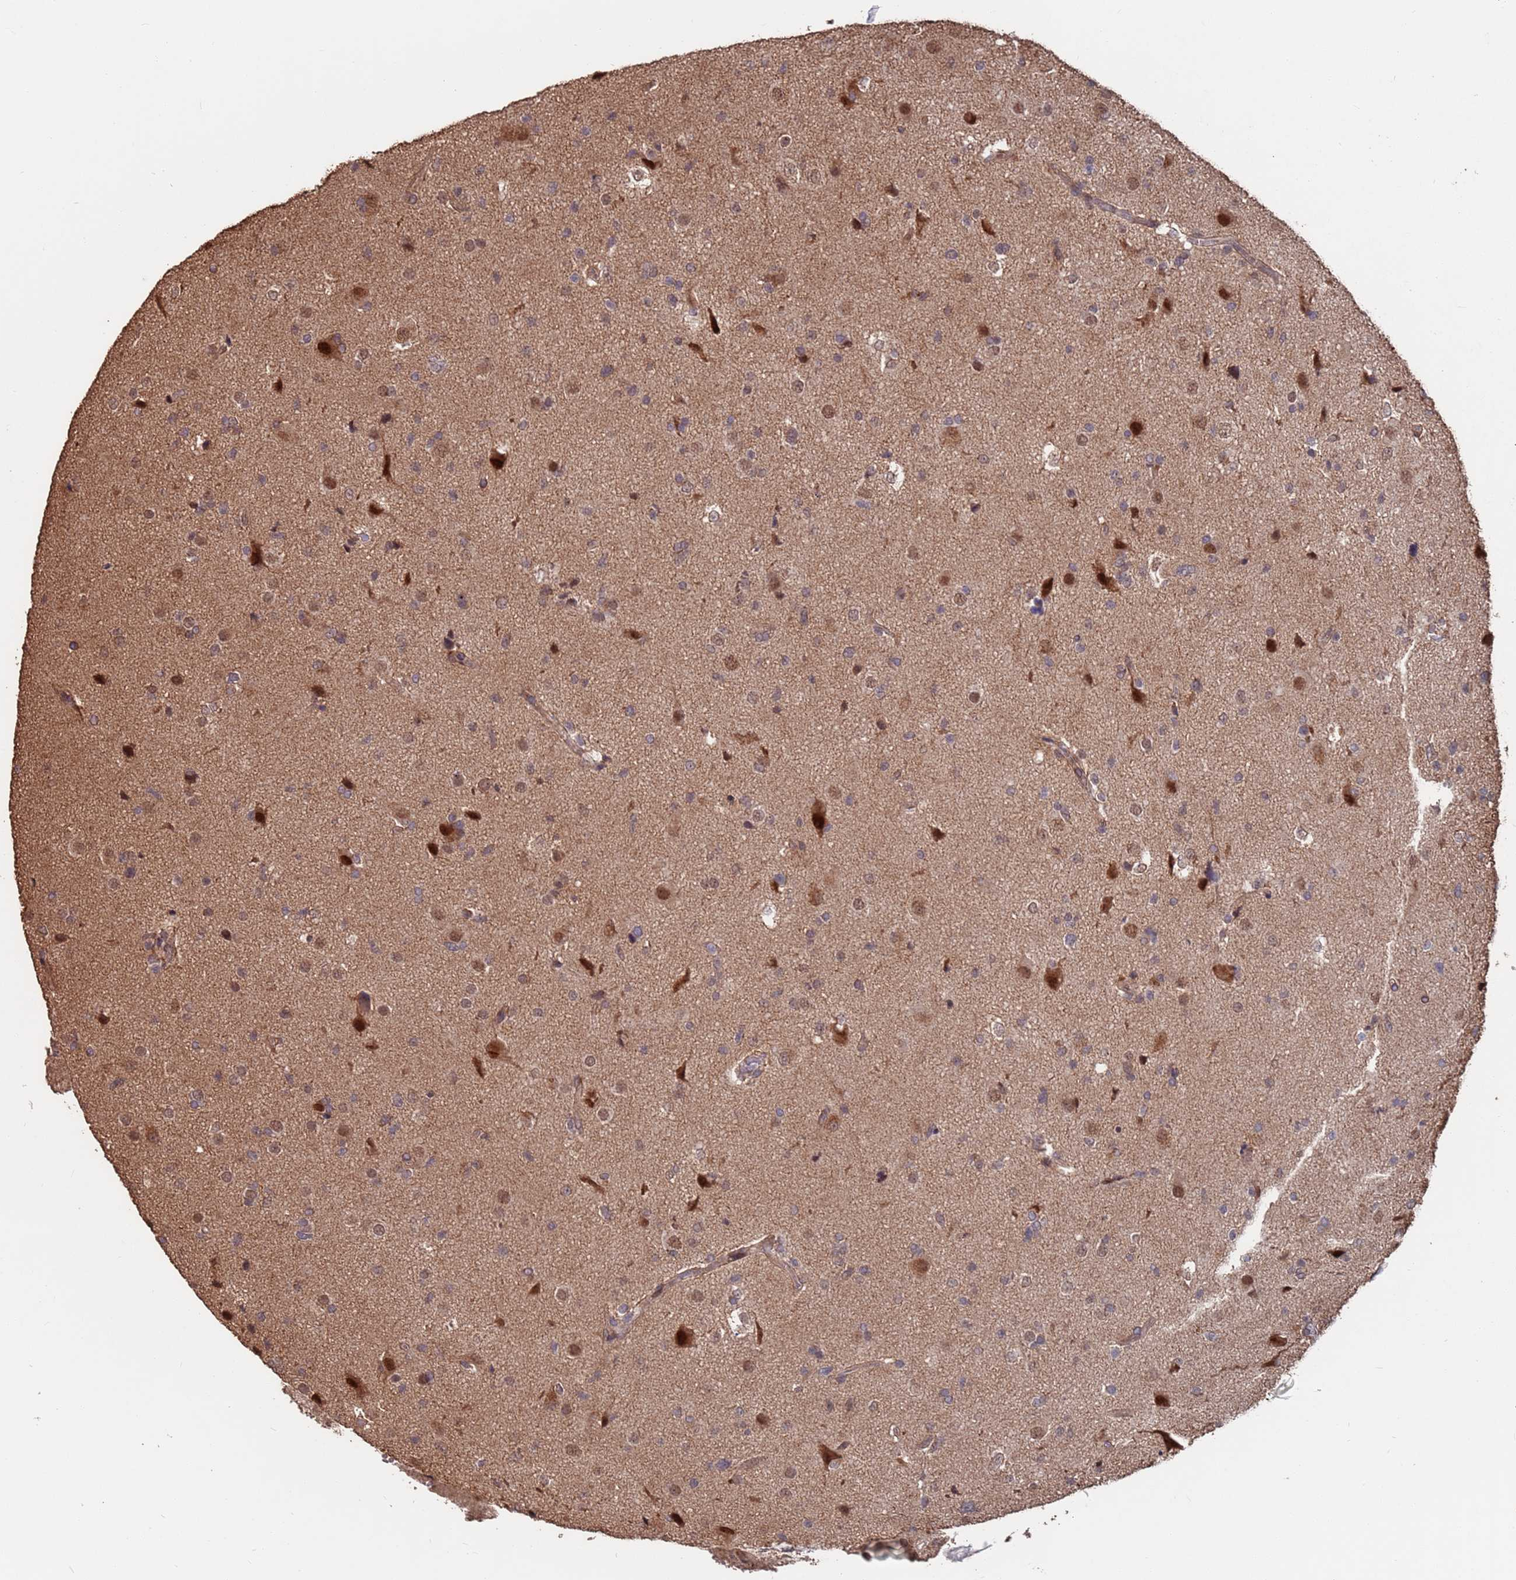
{"staining": {"intensity": "moderate", "quantity": "25%-75%", "location": "nuclear"}, "tissue": "glioma", "cell_type": "Tumor cells", "image_type": "cancer", "snomed": [{"axis": "morphology", "description": "Glioma, malignant, High grade"}, {"axis": "topography", "description": "Brain"}], "caption": "A micrograph showing moderate nuclear expression in approximately 25%-75% of tumor cells in glioma, as visualized by brown immunohistochemical staining.", "gene": "PRR7", "patient": {"sex": "male", "age": 33}}